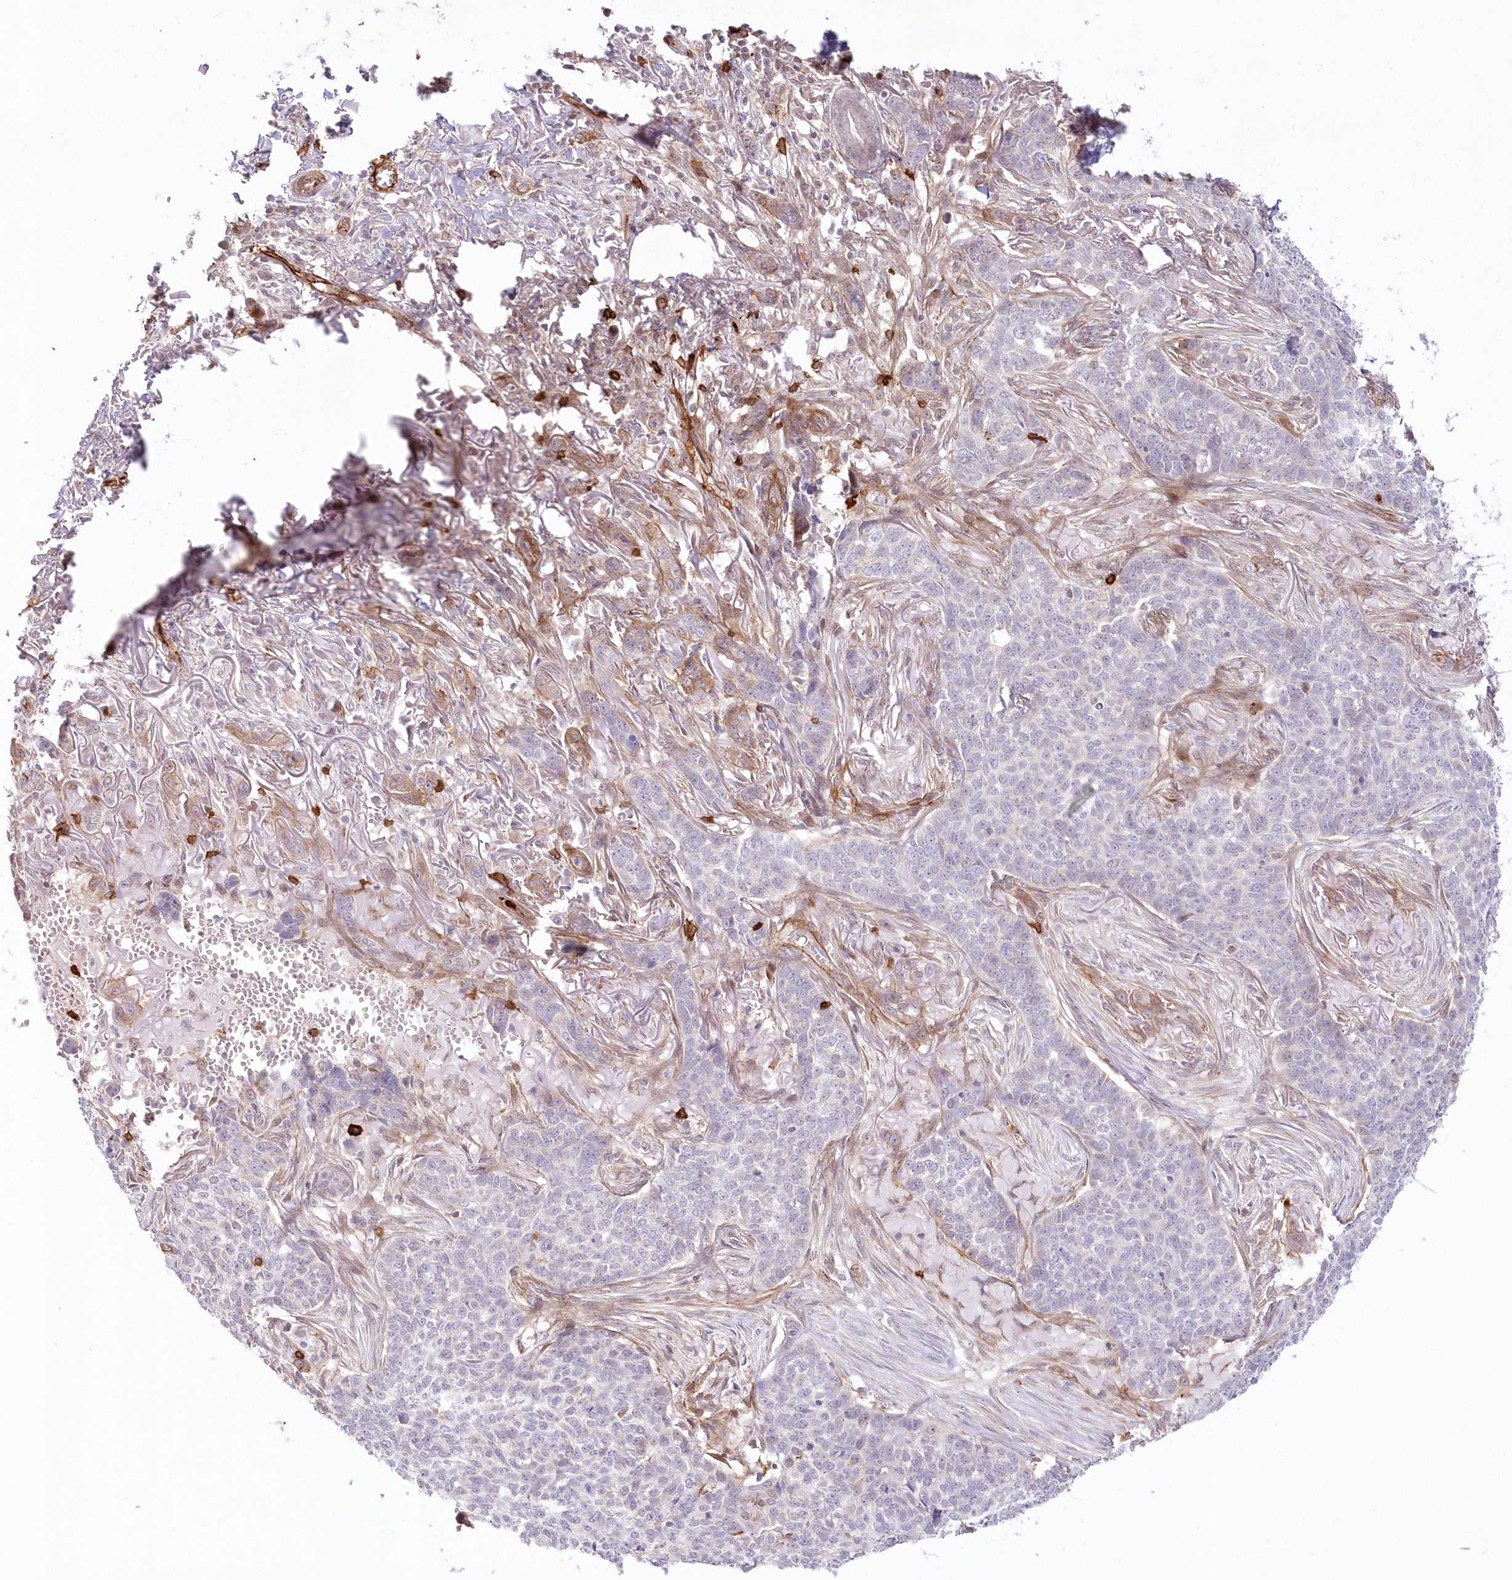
{"staining": {"intensity": "negative", "quantity": "none", "location": "none"}, "tissue": "skin cancer", "cell_type": "Tumor cells", "image_type": "cancer", "snomed": [{"axis": "morphology", "description": "Basal cell carcinoma"}, {"axis": "topography", "description": "Skin"}], "caption": "The image demonstrates no significant positivity in tumor cells of skin basal cell carcinoma.", "gene": "AFAP1L2", "patient": {"sex": "male", "age": 85}}